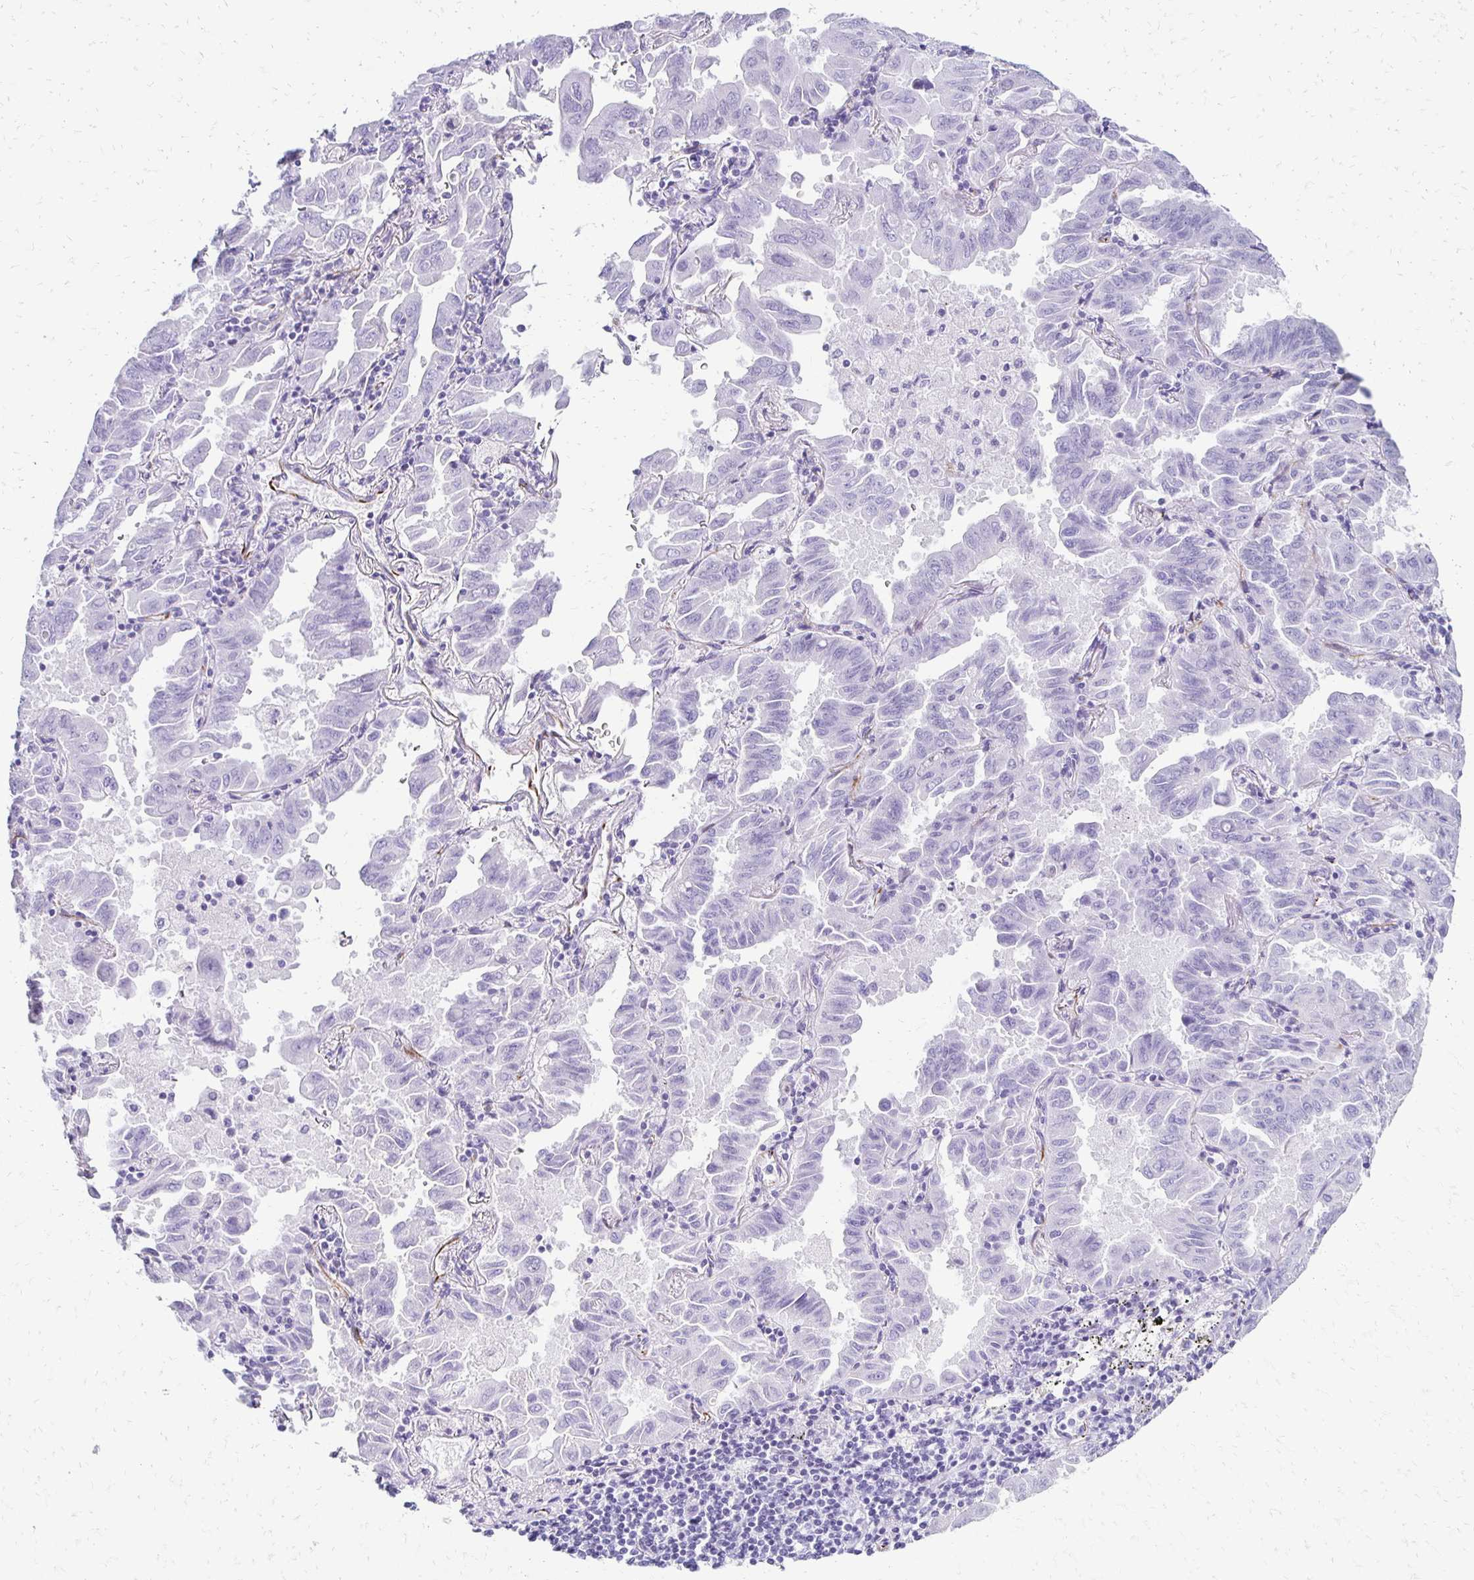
{"staining": {"intensity": "negative", "quantity": "none", "location": "none"}, "tissue": "lung cancer", "cell_type": "Tumor cells", "image_type": "cancer", "snomed": [{"axis": "morphology", "description": "Adenocarcinoma, NOS"}, {"axis": "topography", "description": "Lung"}], "caption": "Protein analysis of lung cancer displays no significant expression in tumor cells. (Immunohistochemistry, brightfield microscopy, high magnification).", "gene": "TMEM54", "patient": {"sex": "male", "age": 64}}